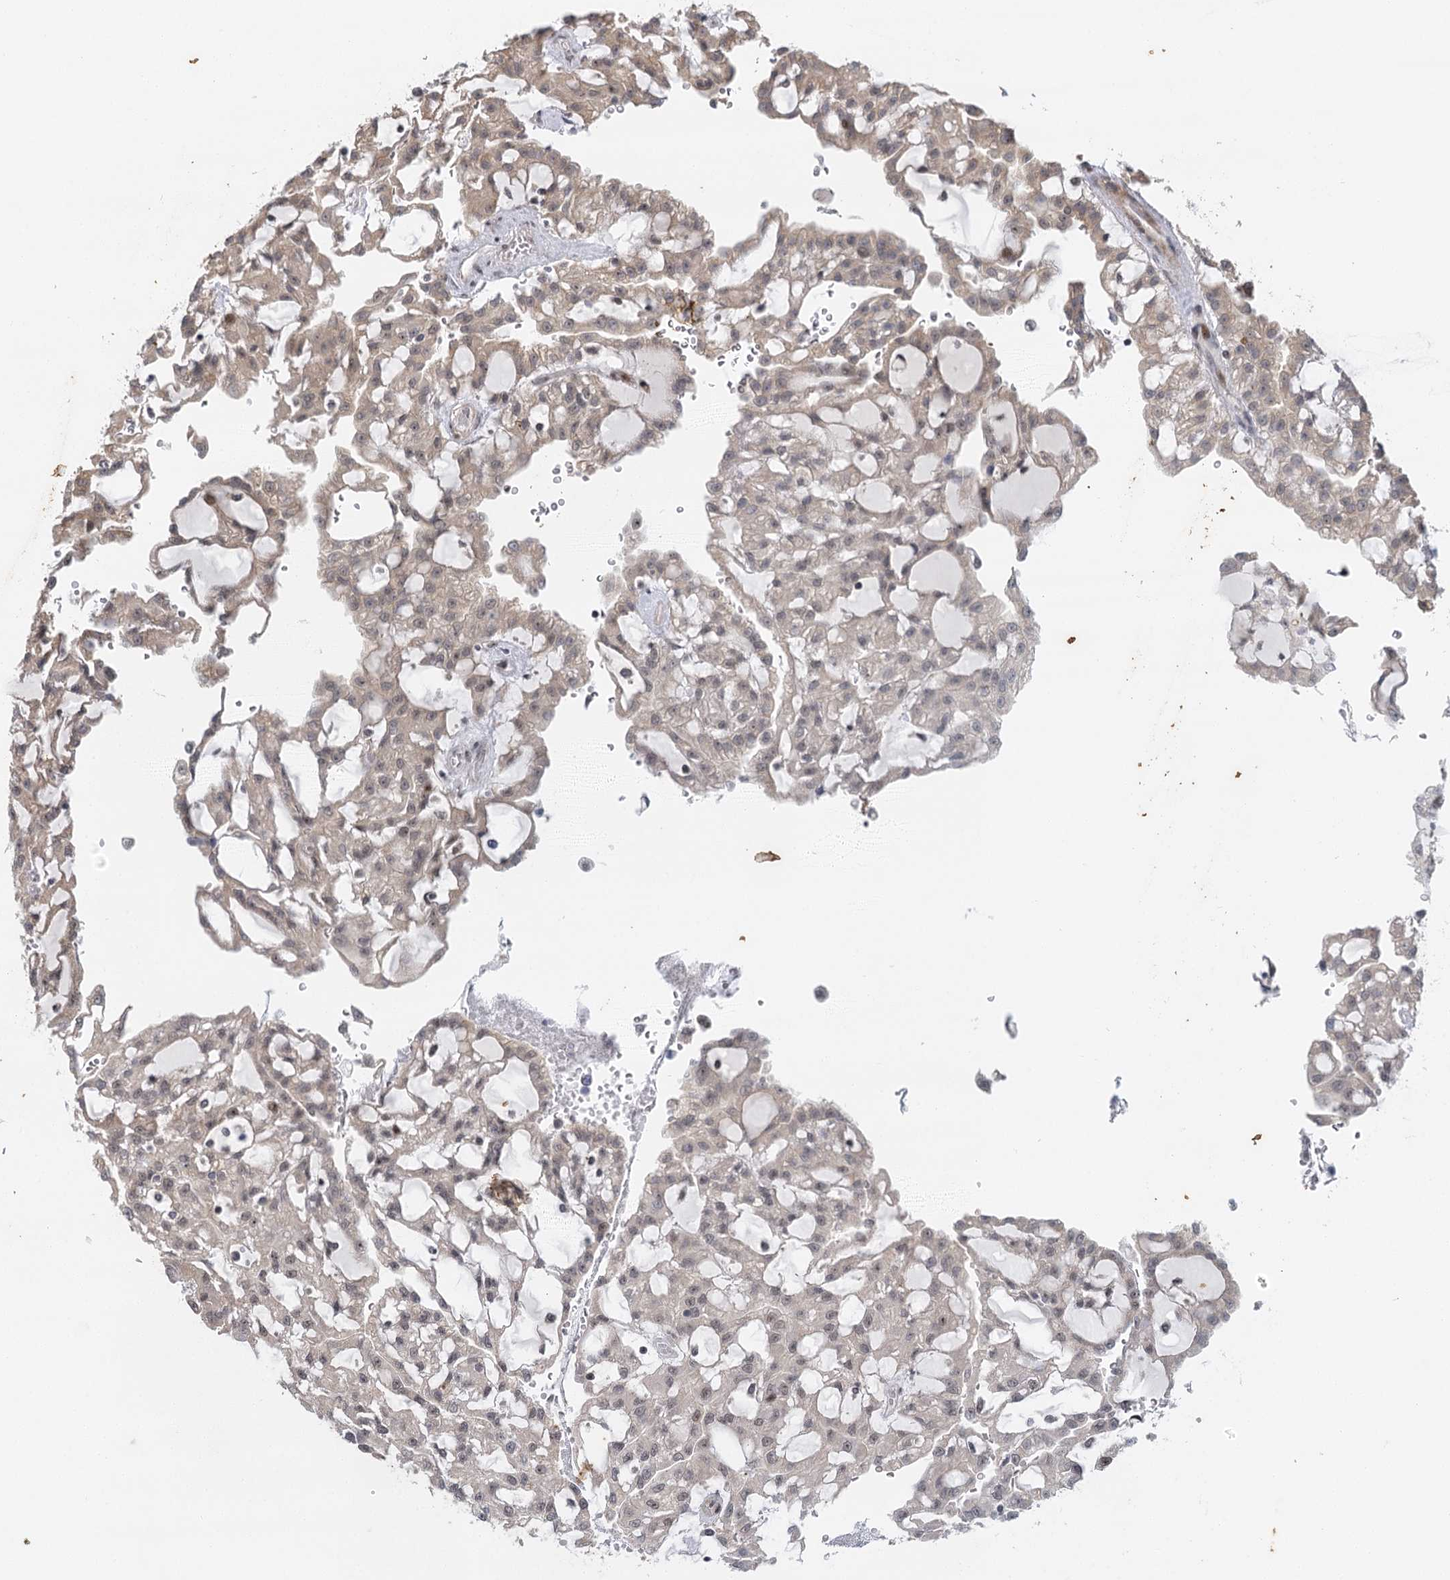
{"staining": {"intensity": "weak", "quantity": "<25%", "location": "nuclear"}, "tissue": "renal cancer", "cell_type": "Tumor cells", "image_type": "cancer", "snomed": [{"axis": "morphology", "description": "Adenocarcinoma, NOS"}, {"axis": "topography", "description": "Kidney"}], "caption": "Immunohistochemistry of human renal cancer shows no positivity in tumor cells.", "gene": "IL11RA", "patient": {"sex": "male", "age": 63}}